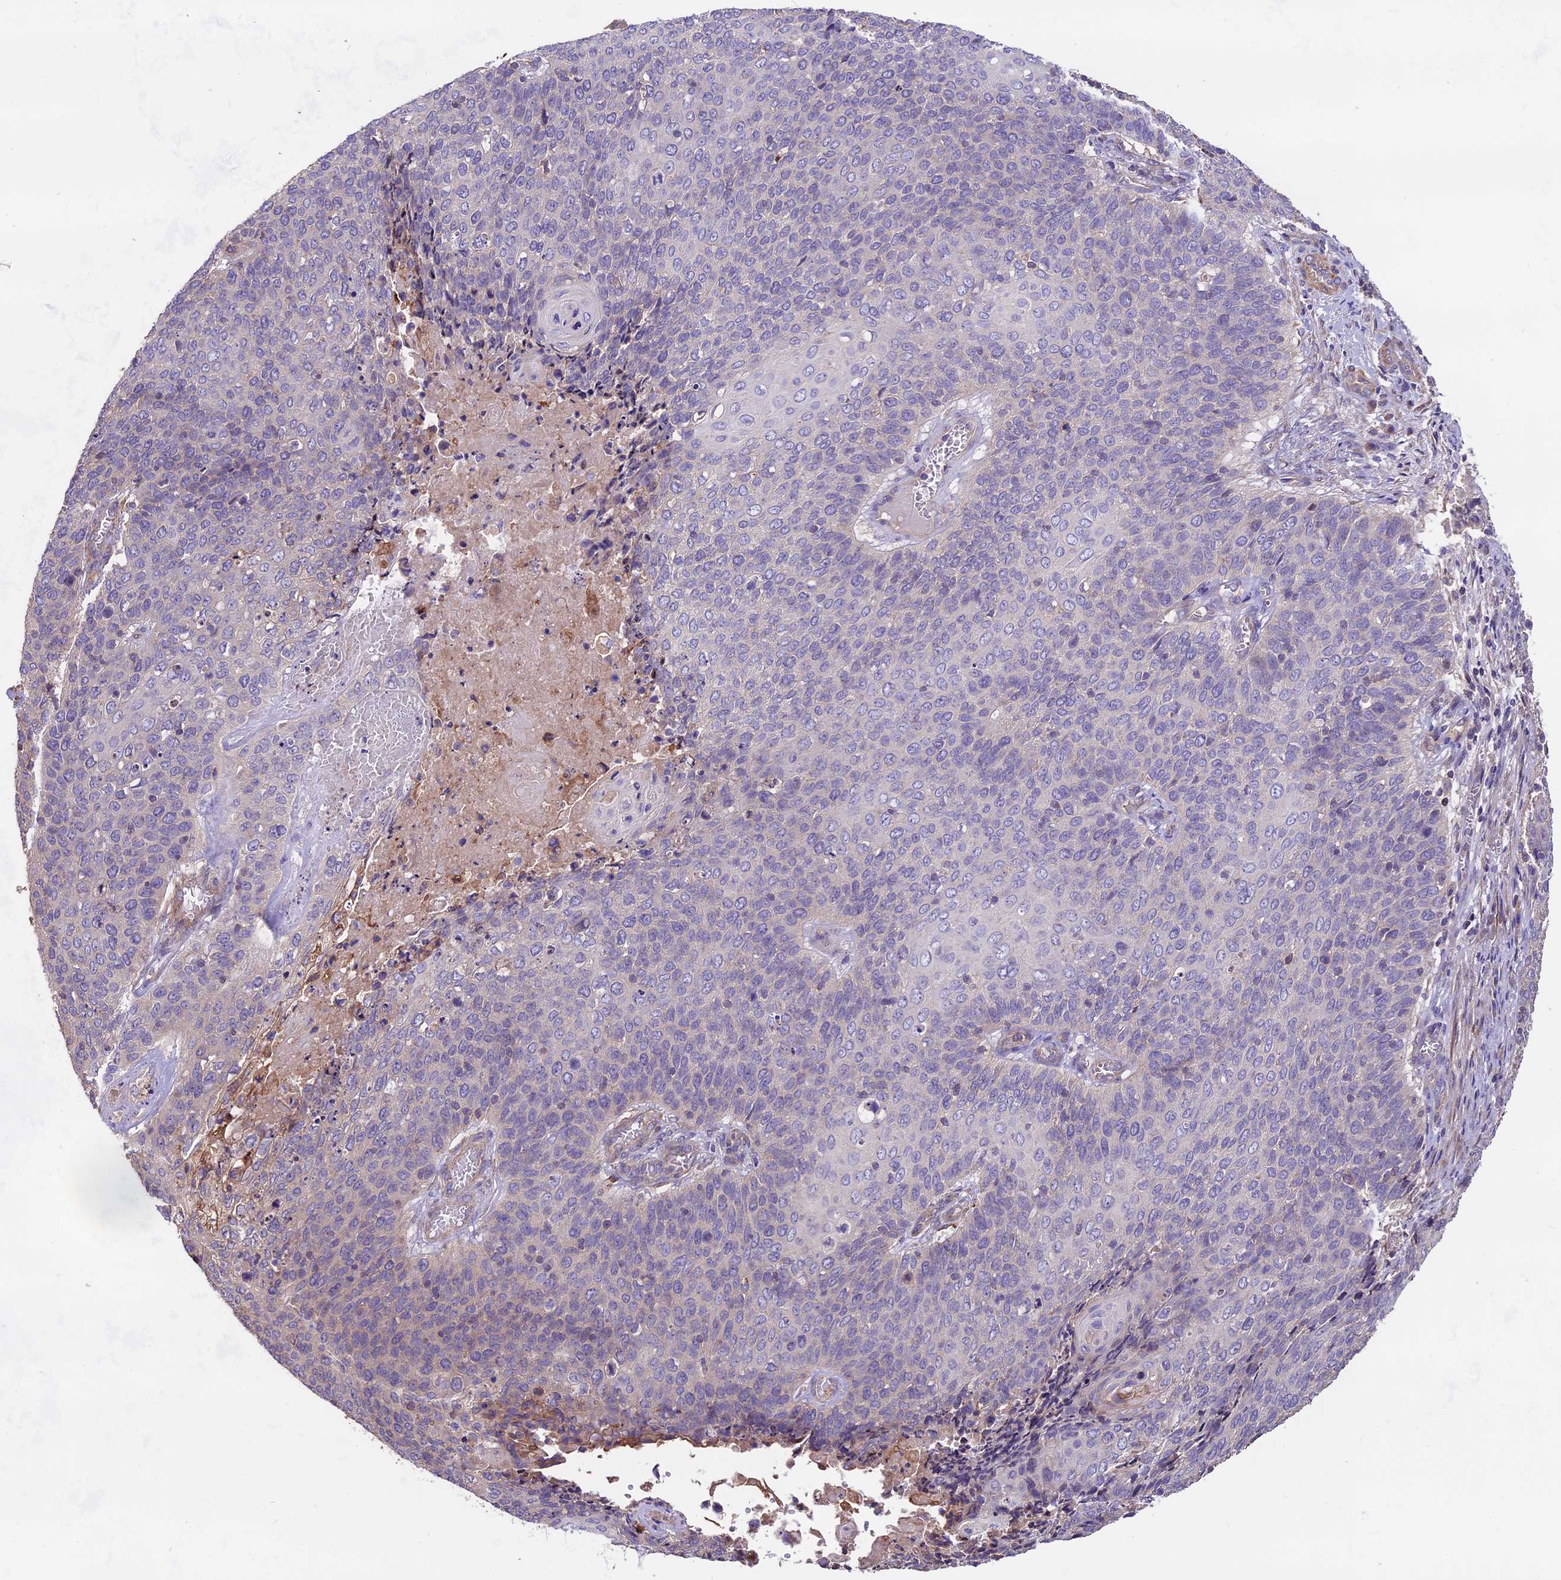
{"staining": {"intensity": "negative", "quantity": "none", "location": "none"}, "tissue": "cervical cancer", "cell_type": "Tumor cells", "image_type": "cancer", "snomed": [{"axis": "morphology", "description": "Squamous cell carcinoma, NOS"}, {"axis": "topography", "description": "Cervix"}], "caption": "This is a photomicrograph of immunohistochemistry (IHC) staining of cervical cancer, which shows no expression in tumor cells.", "gene": "ANO3", "patient": {"sex": "female", "age": 39}}